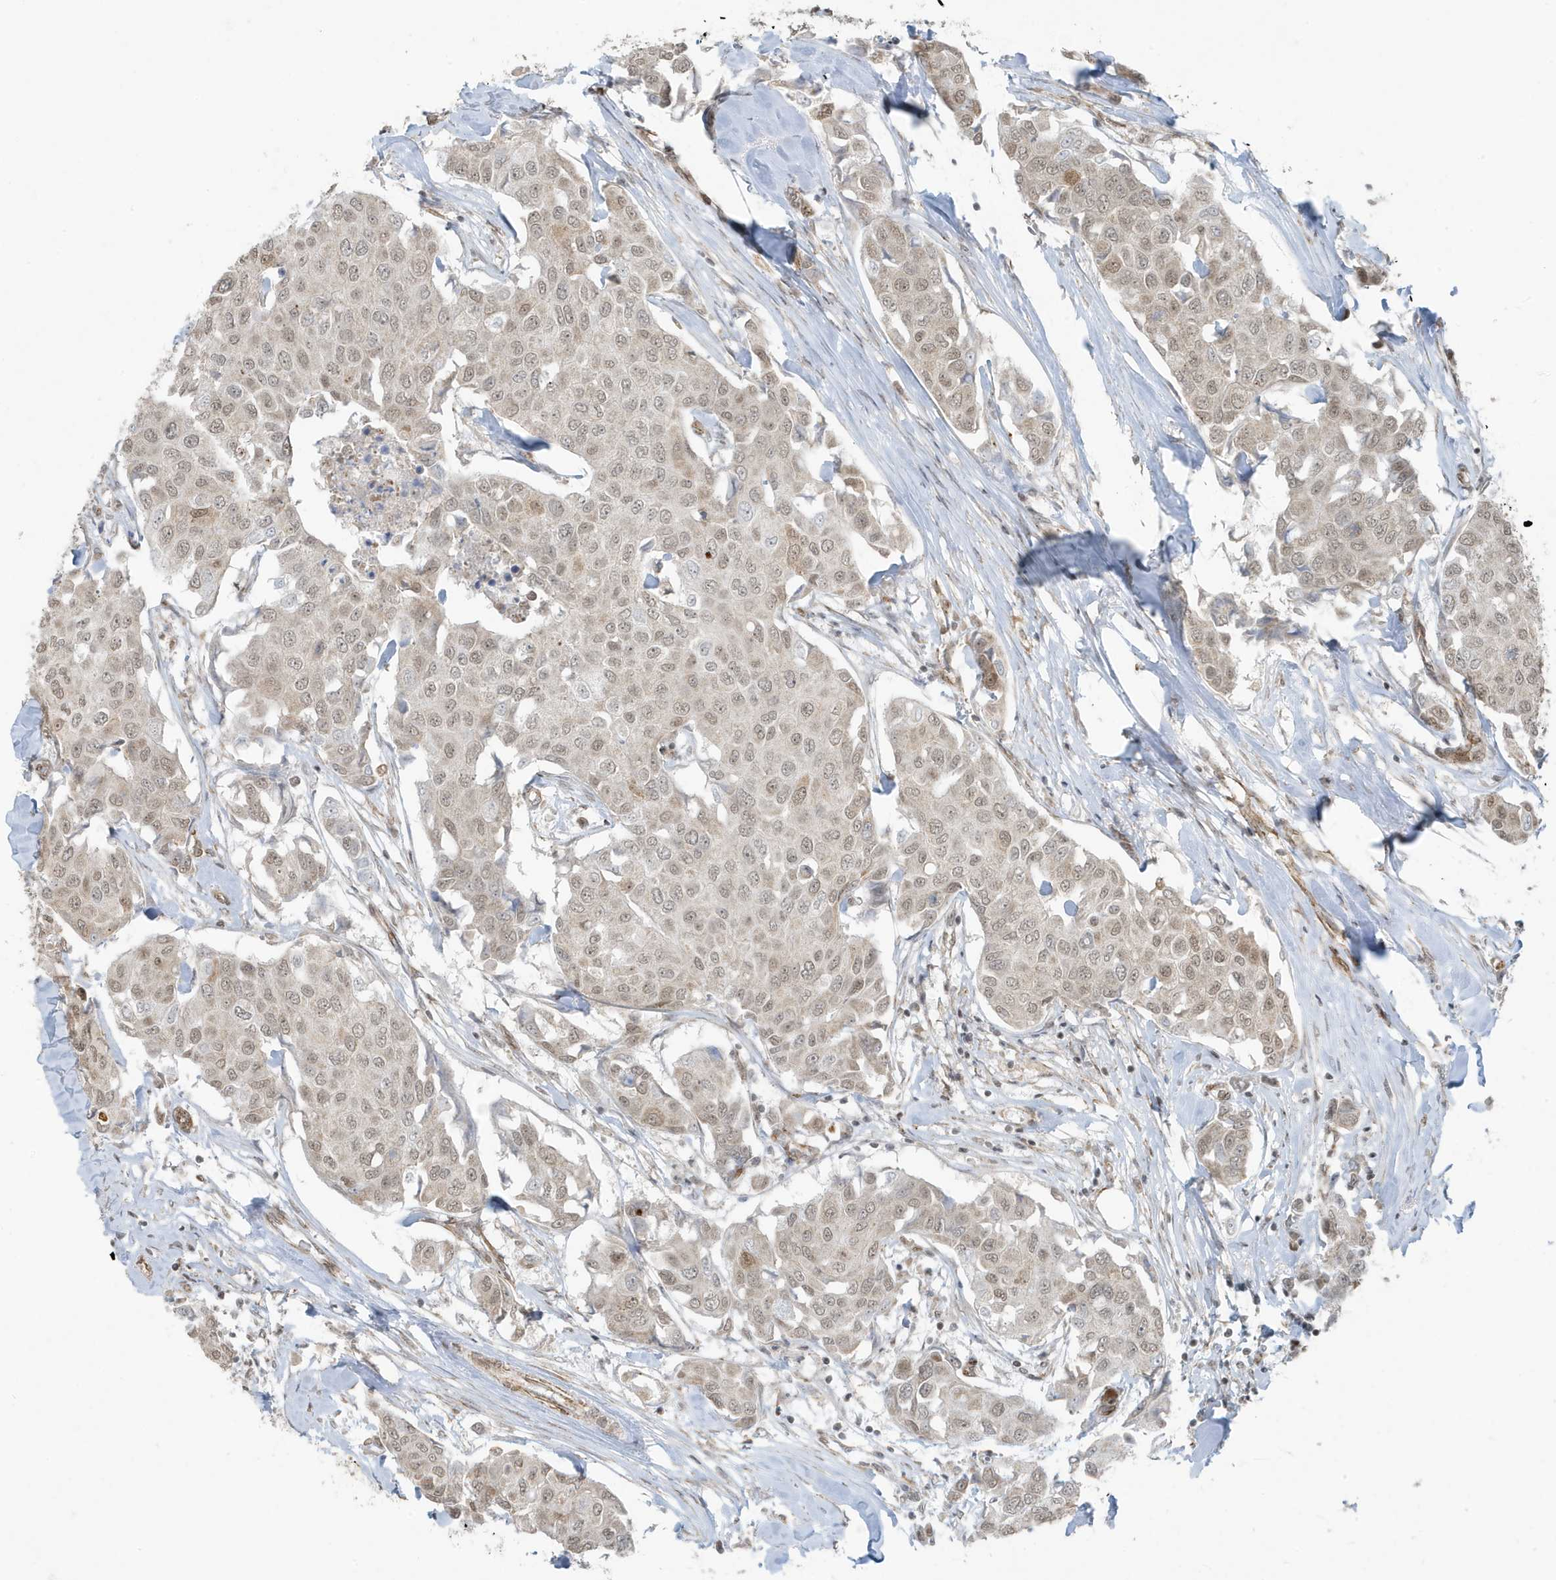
{"staining": {"intensity": "weak", "quantity": "25%-75%", "location": "nuclear"}, "tissue": "breast cancer", "cell_type": "Tumor cells", "image_type": "cancer", "snomed": [{"axis": "morphology", "description": "Duct carcinoma"}, {"axis": "topography", "description": "Breast"}], "caption": "Tumor cells show low levels of weak nuclear expression in approximately 25%-75% of cells in breast cancer (infiltrating ductal carcinoma).", "gene": "CHCHD4", "patient": {"sex": "female", "age": 80}}